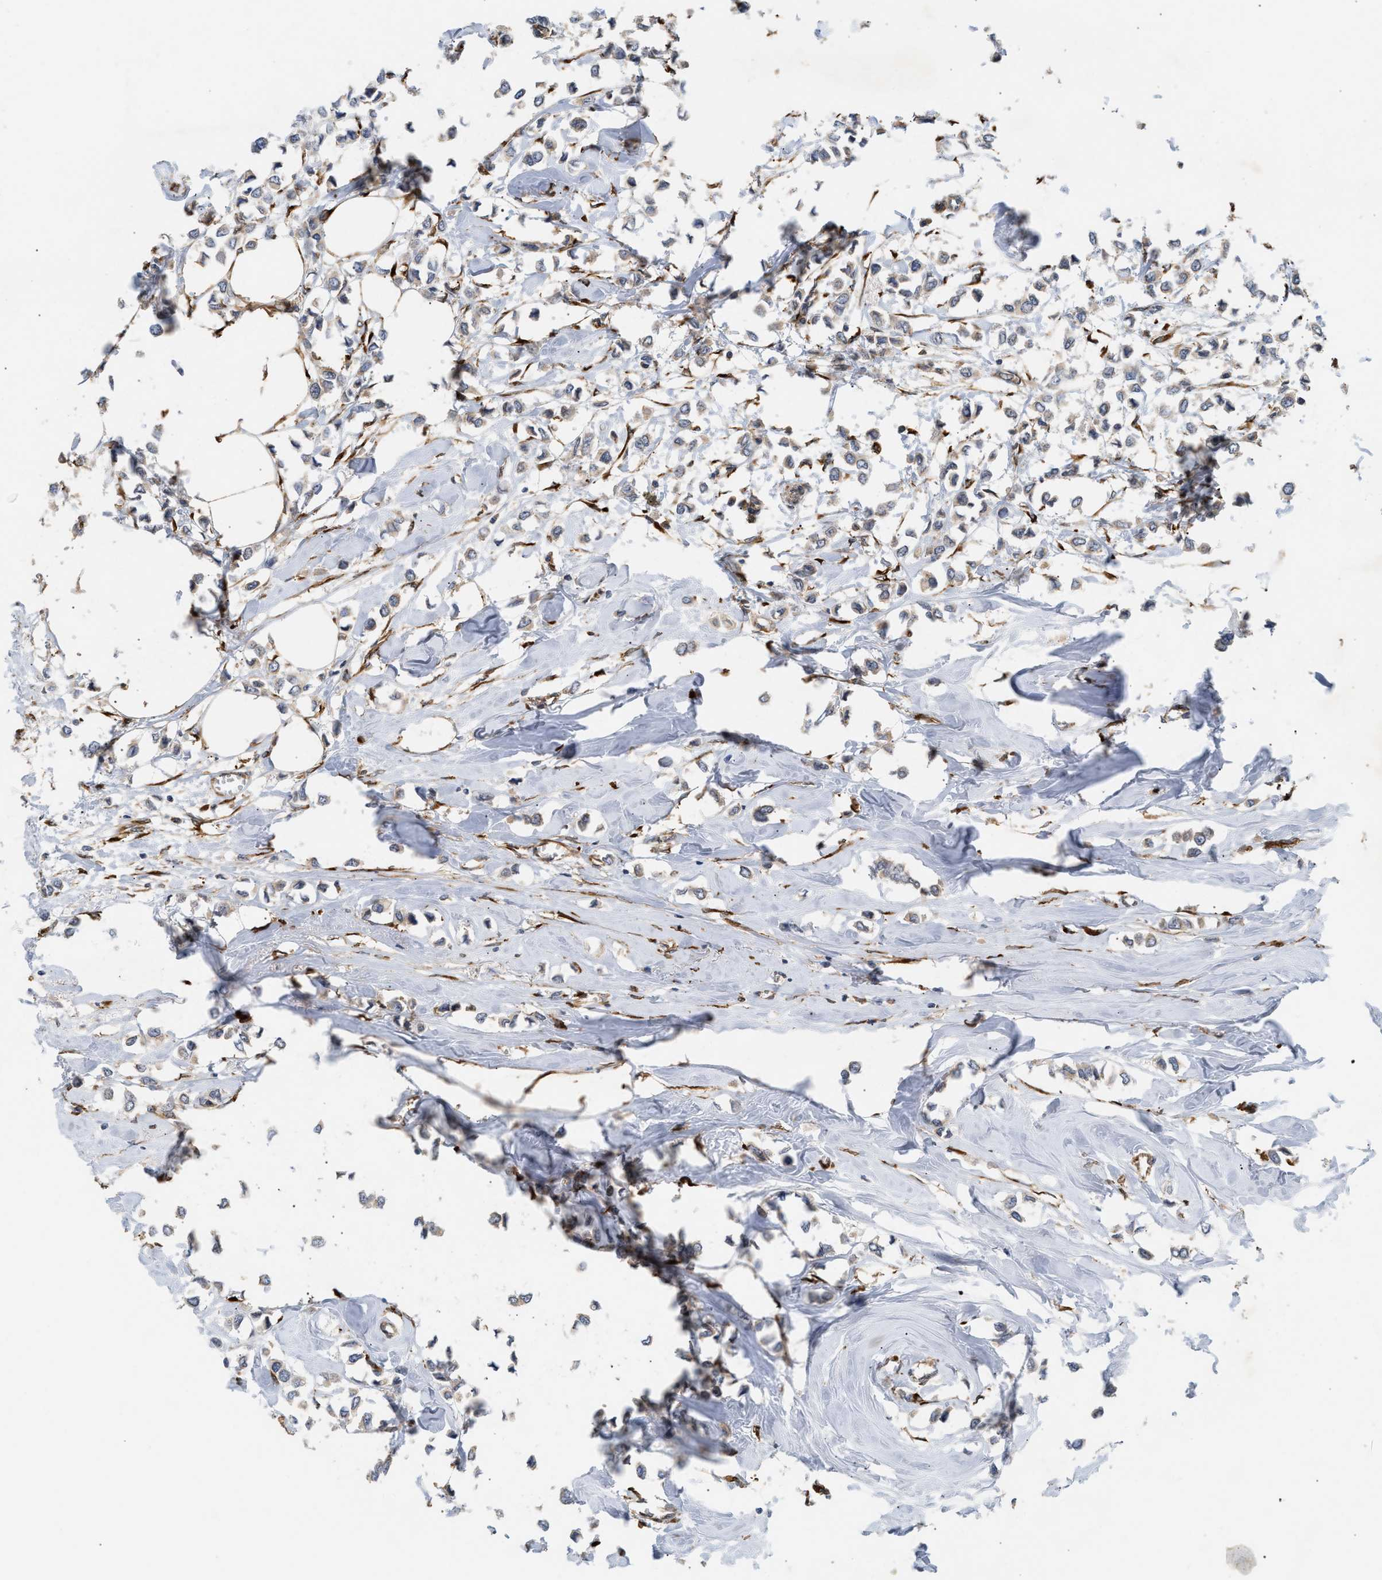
{"staining": {"intensity": "weak", "quantity": ">75%", "location": "cytoplasmic/membranous"}, "tissue": "breast cancer", "cell_type": "Tumor cells", "image_type": "cancer", "snomed": [{"axis": "morphology", "description": "Lobular carcinoma"}, {"axis": "topography", "description": "Breast"}], "caption": "Tumor cells show weak cytoplasmic/membranous expression in approximately >75% of cells in breast cancer (lobular carcinoma).", "gene": "PLCD1", "patient": {"sex": "female", "age": 51}}